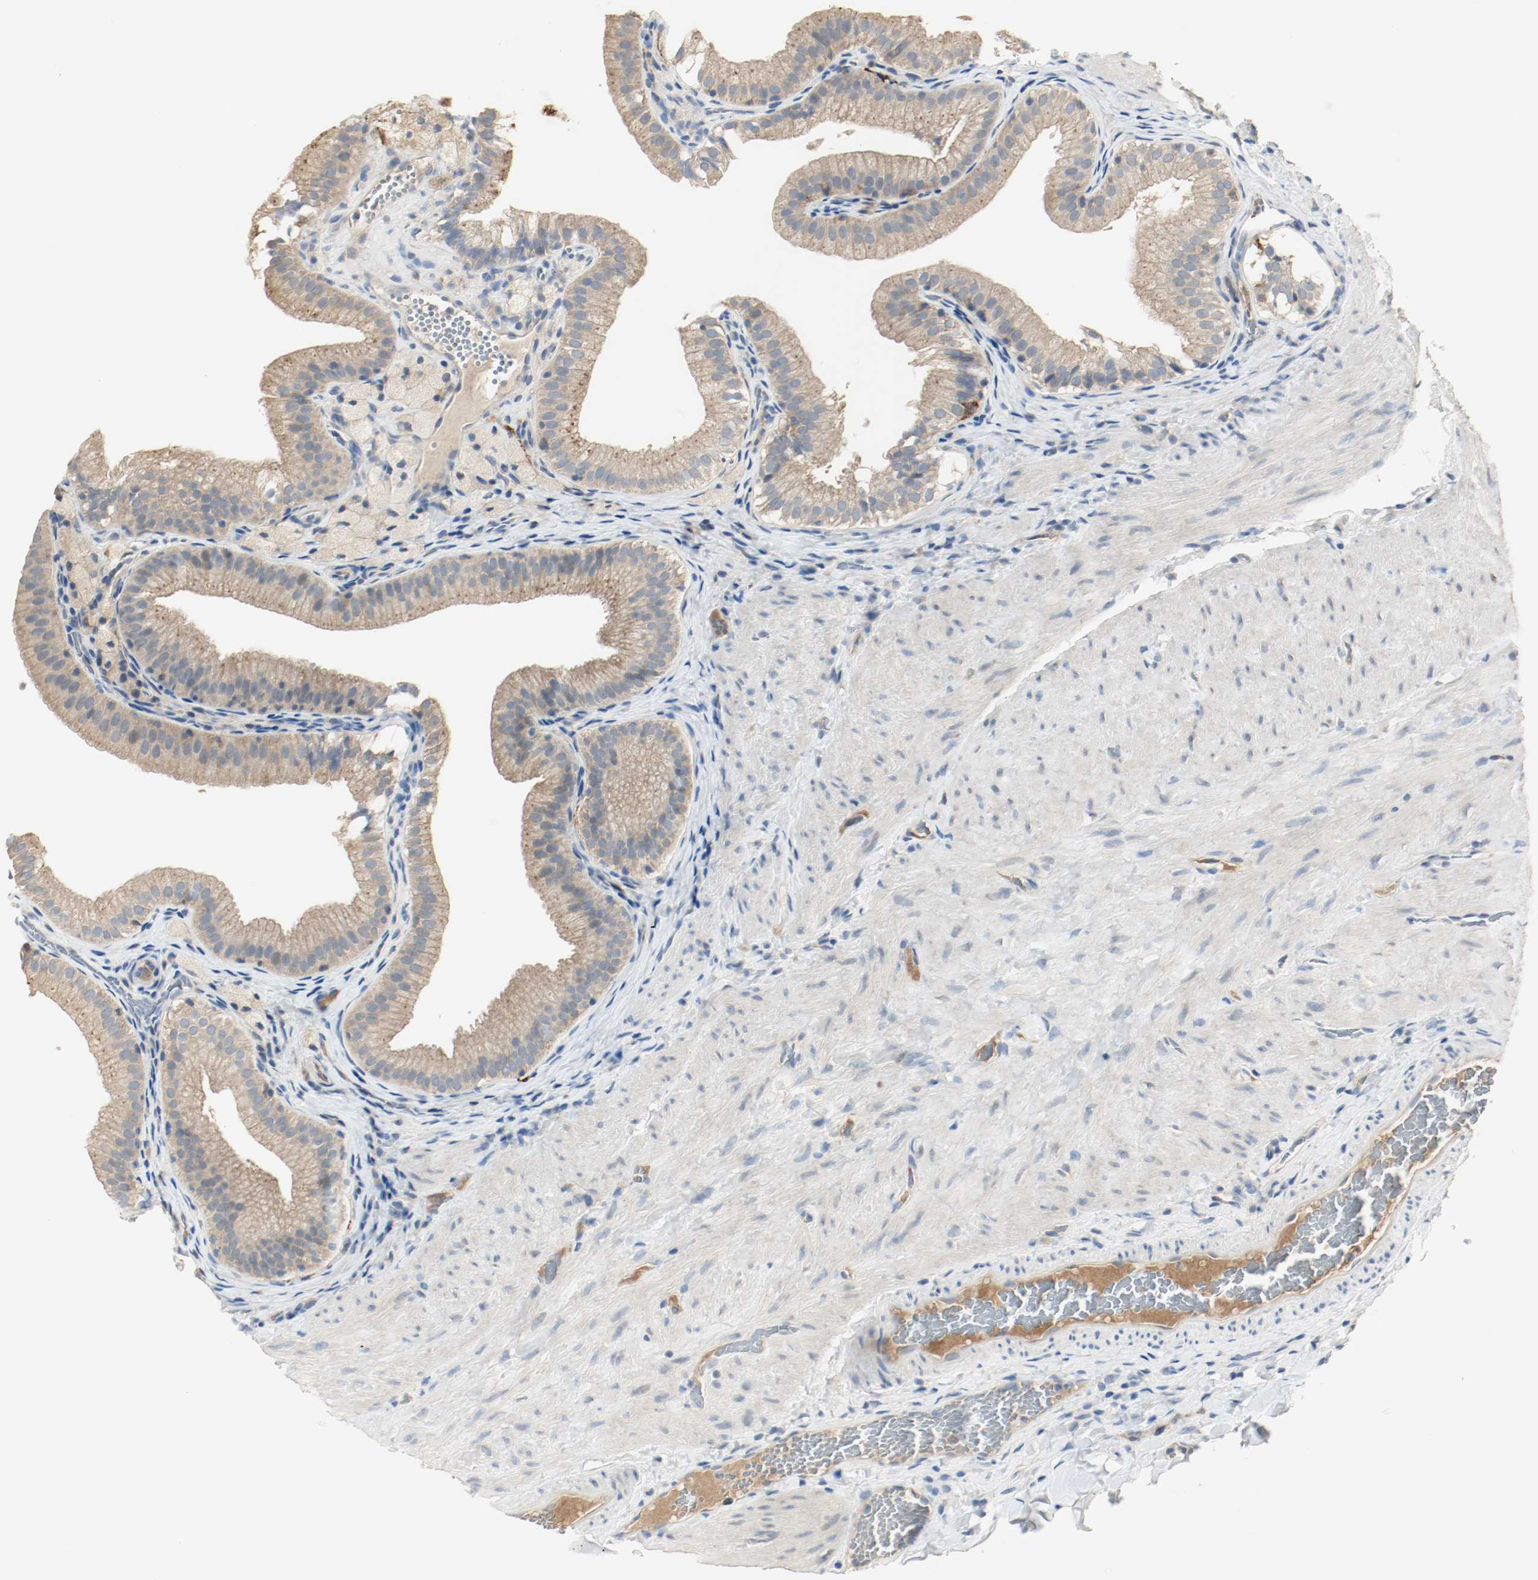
{"staining": {"intensity": "weak", "quantity": ">75%", "location": "cytoplasmic/membranous"}, "tissue": "gallbladder", "cell_type": "Glandular cells", "image_type": "normal", "snomed": [{"axis": "morphology", "description": "Normal tissue, NOS"}, {"axis": "topography", "description": "Gallbladder"}], "caption": "Immunohistochemical staining of normal human gallbladder exhibits weak cytoplasmic/membranous protein staining in about >75% of glandular cells.", "gene": "MELTF", "patient": {"sex": "female", "age": 24}}